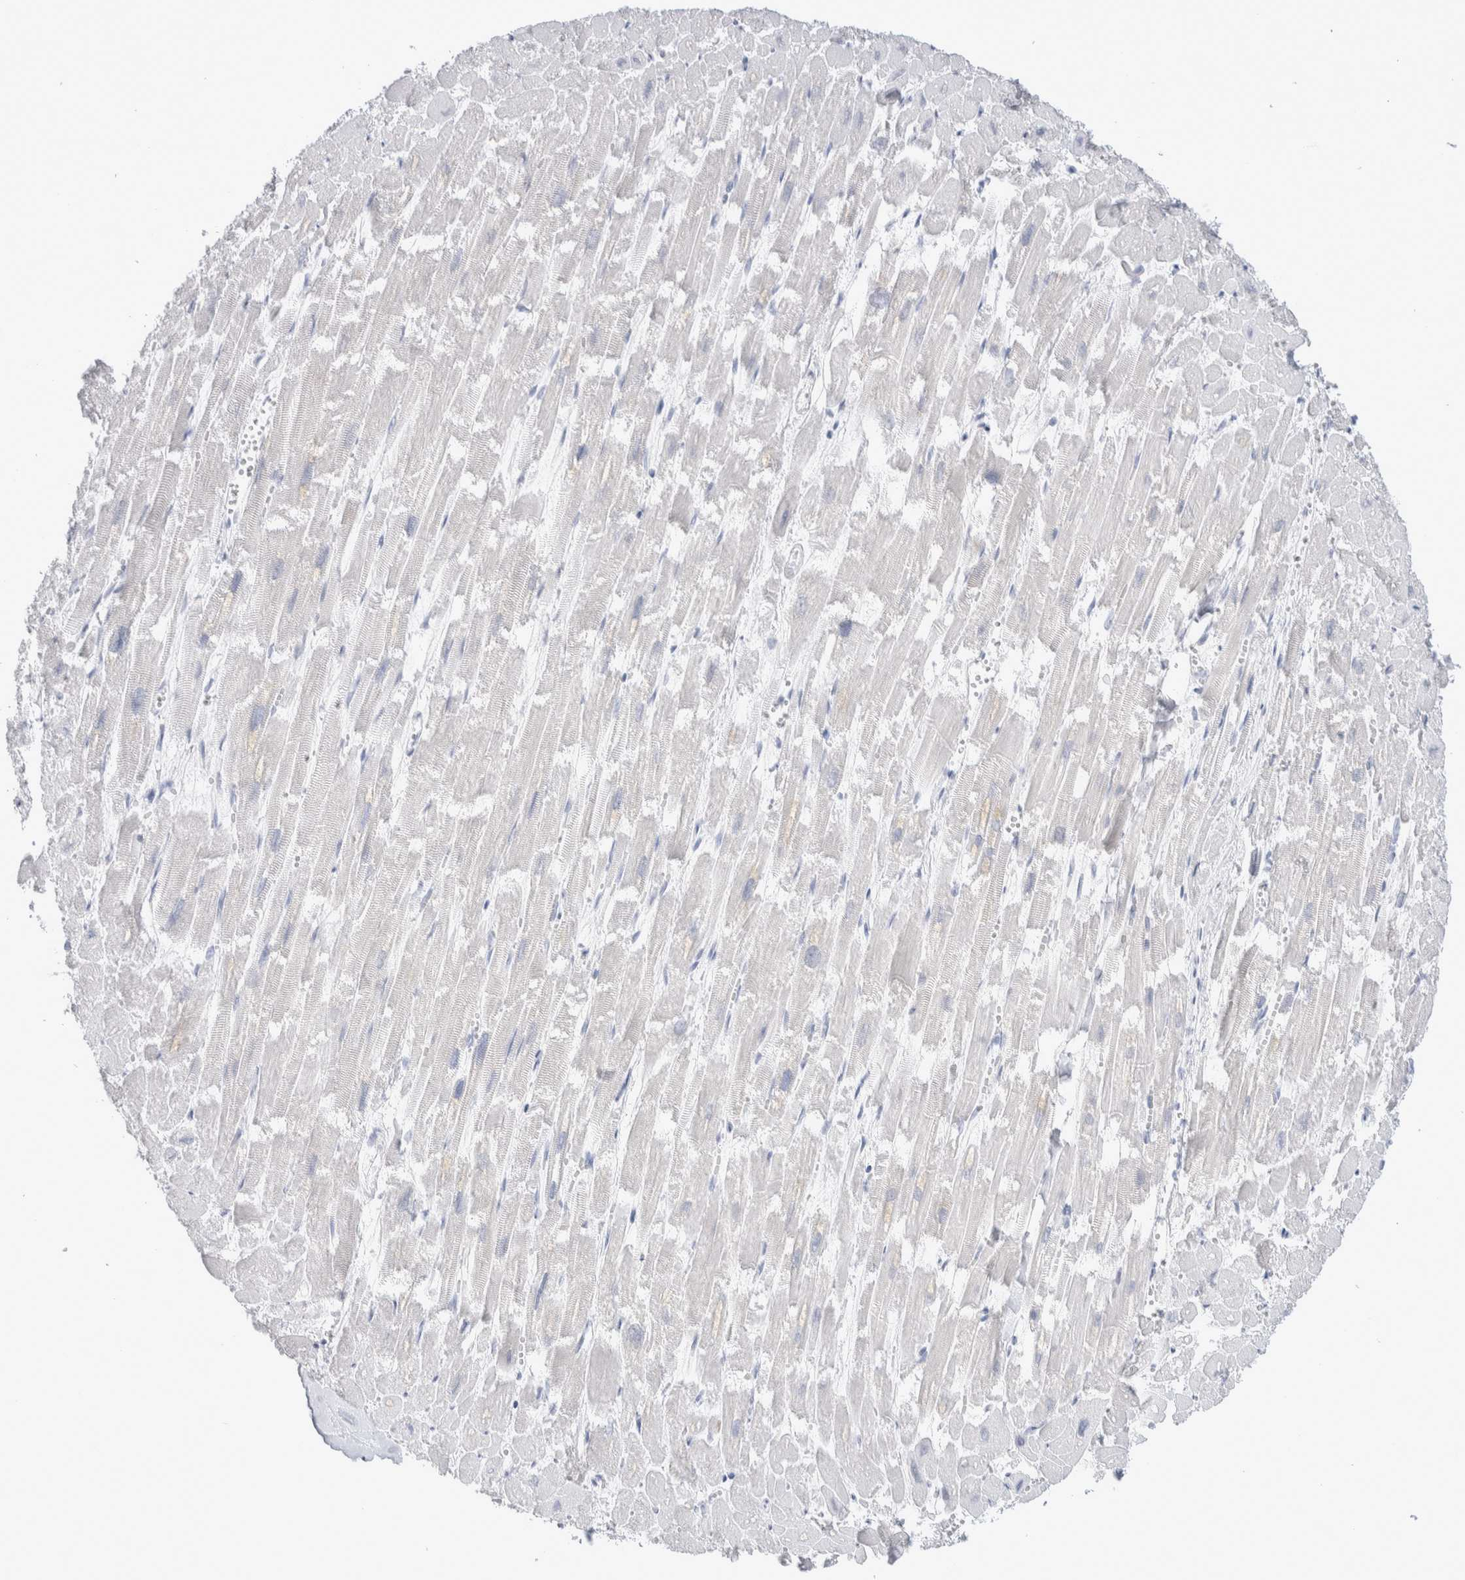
{"staining": {"intensity": "negative", "quantity": "none", "location": "none"}, "tissue": "heart muscle", "cell_type": "Cardiomyocytes", "image_type": "normal", "snomed": [{"axis": "morphology", "description": "Normal tissue, NOS"}, {"axis": "topography", "description": "Heart"}], "caption": "Immunohistochemistry of unremarkable heart muscle demonstrates no expression in cardiomyocytes.", "gene": "GDA", "patient": {"sex": "male", "age": 54}}